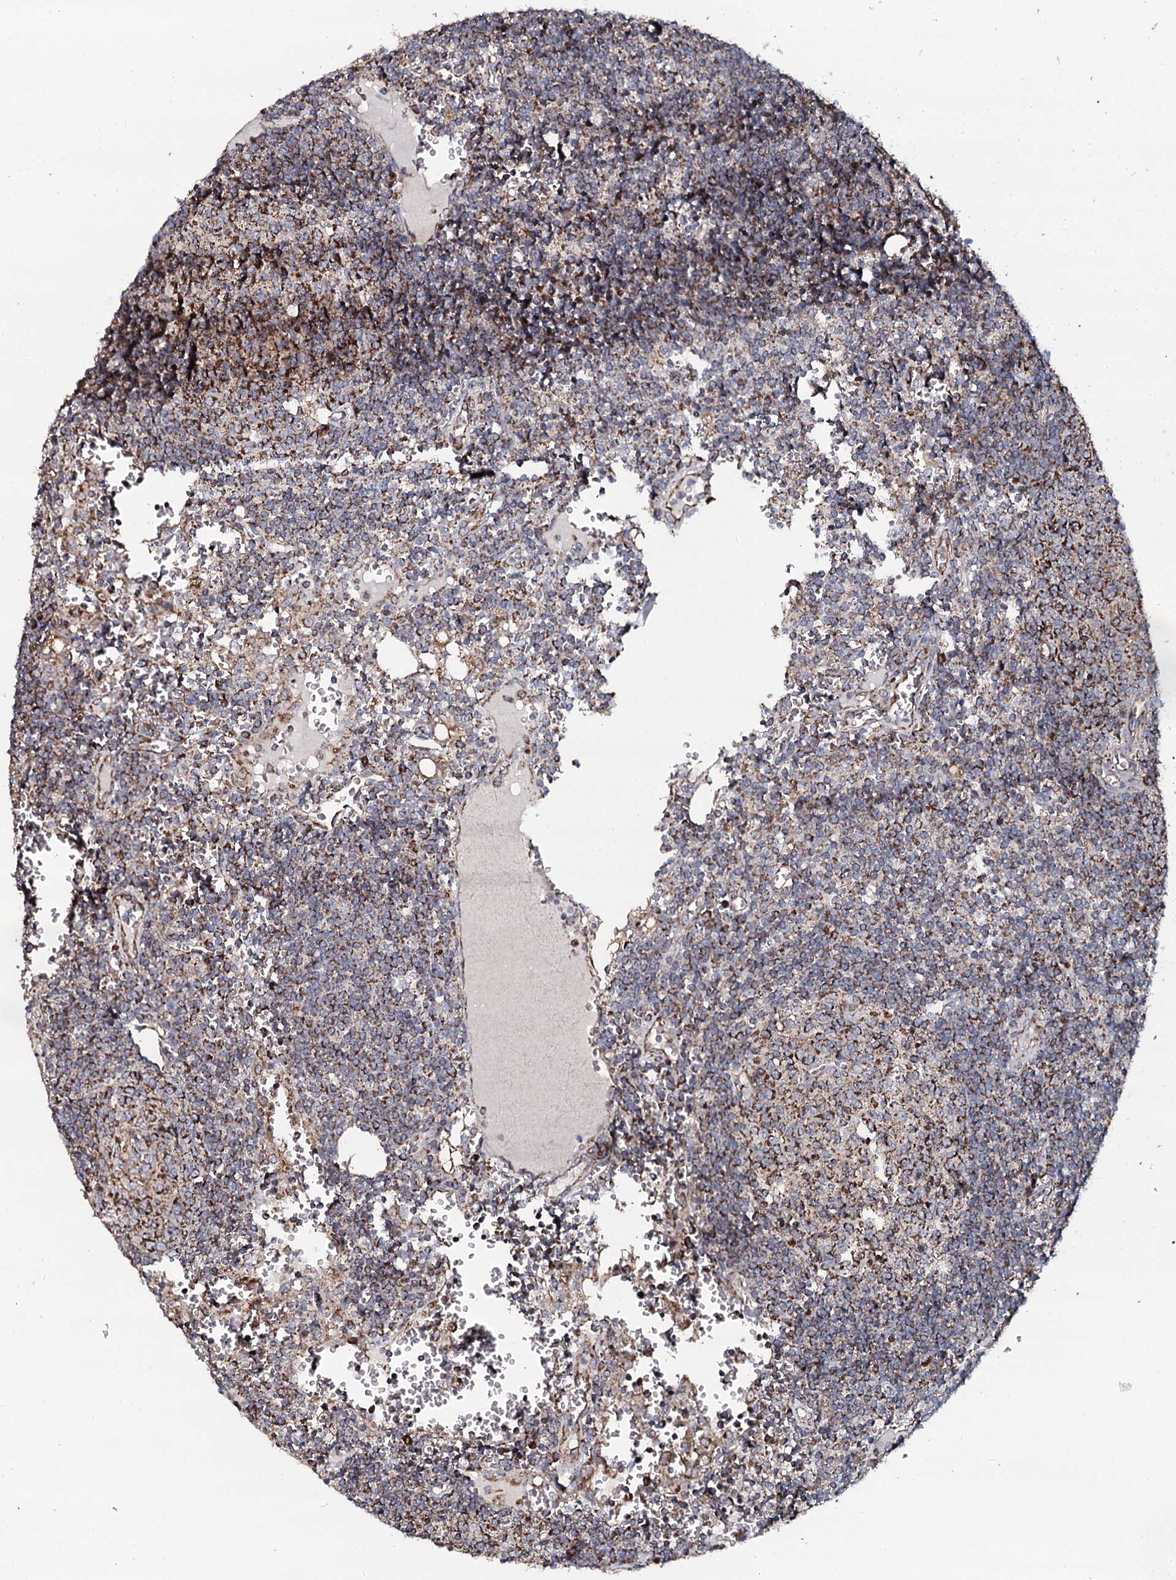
{"staining": {"intensity": "strong", "quantity": ">75%", "location": "cytoplasmic/membranous"}, "tissue": "lymph node", "cell_type": "Germinal center cells", "image_type": "normal", "snomed": [{"axis": "morphology", "description": "Normal tissue, NOS"}, {"axis": "topography", "description": "Lymph node"}], "caption": "The photomicrograph shows a brown stain indicating the presence of a protein in the cytoplasmic/membranous of germinal center cells in lymph node.", "gene": "EVC2", "patient": {"sex": "female", "age": 73}}